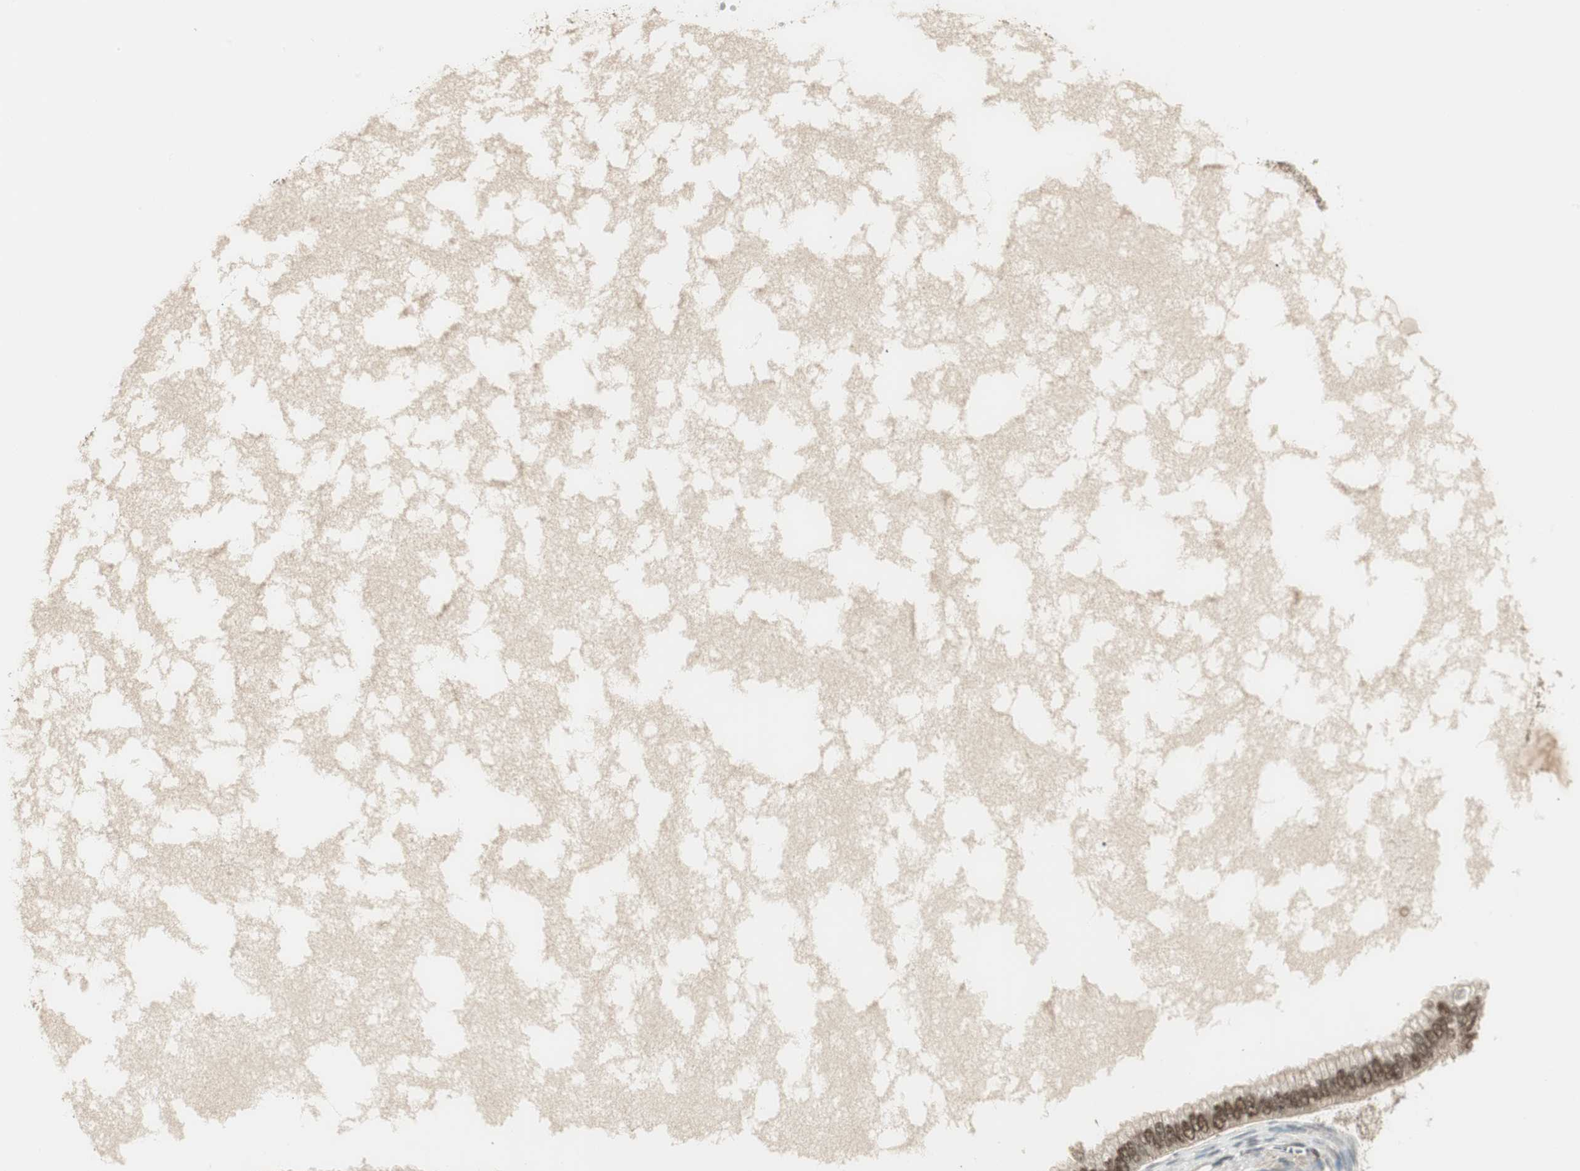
{"staining": {"intensity": "moderate", "quantity": ">75%", "location": "nuclear"}, "tissue": "ovarian cancer", "cell_type": "Tumor cells", "image_type": "cancer", "snomed": [{"axis": "morphology", "description": "Cystadenocarcinoma, mucinous, NOS"}, {"axis": "topography", "description": "Ovary"}], "caption": "A high-resolution micrograph shows IHC staining of ovarian cancer, which displays moderate nuclear staining in approximately >75% of tumor cells.", "gene": "LTA4H", "patient": {"sex": "female", "age": 80}}